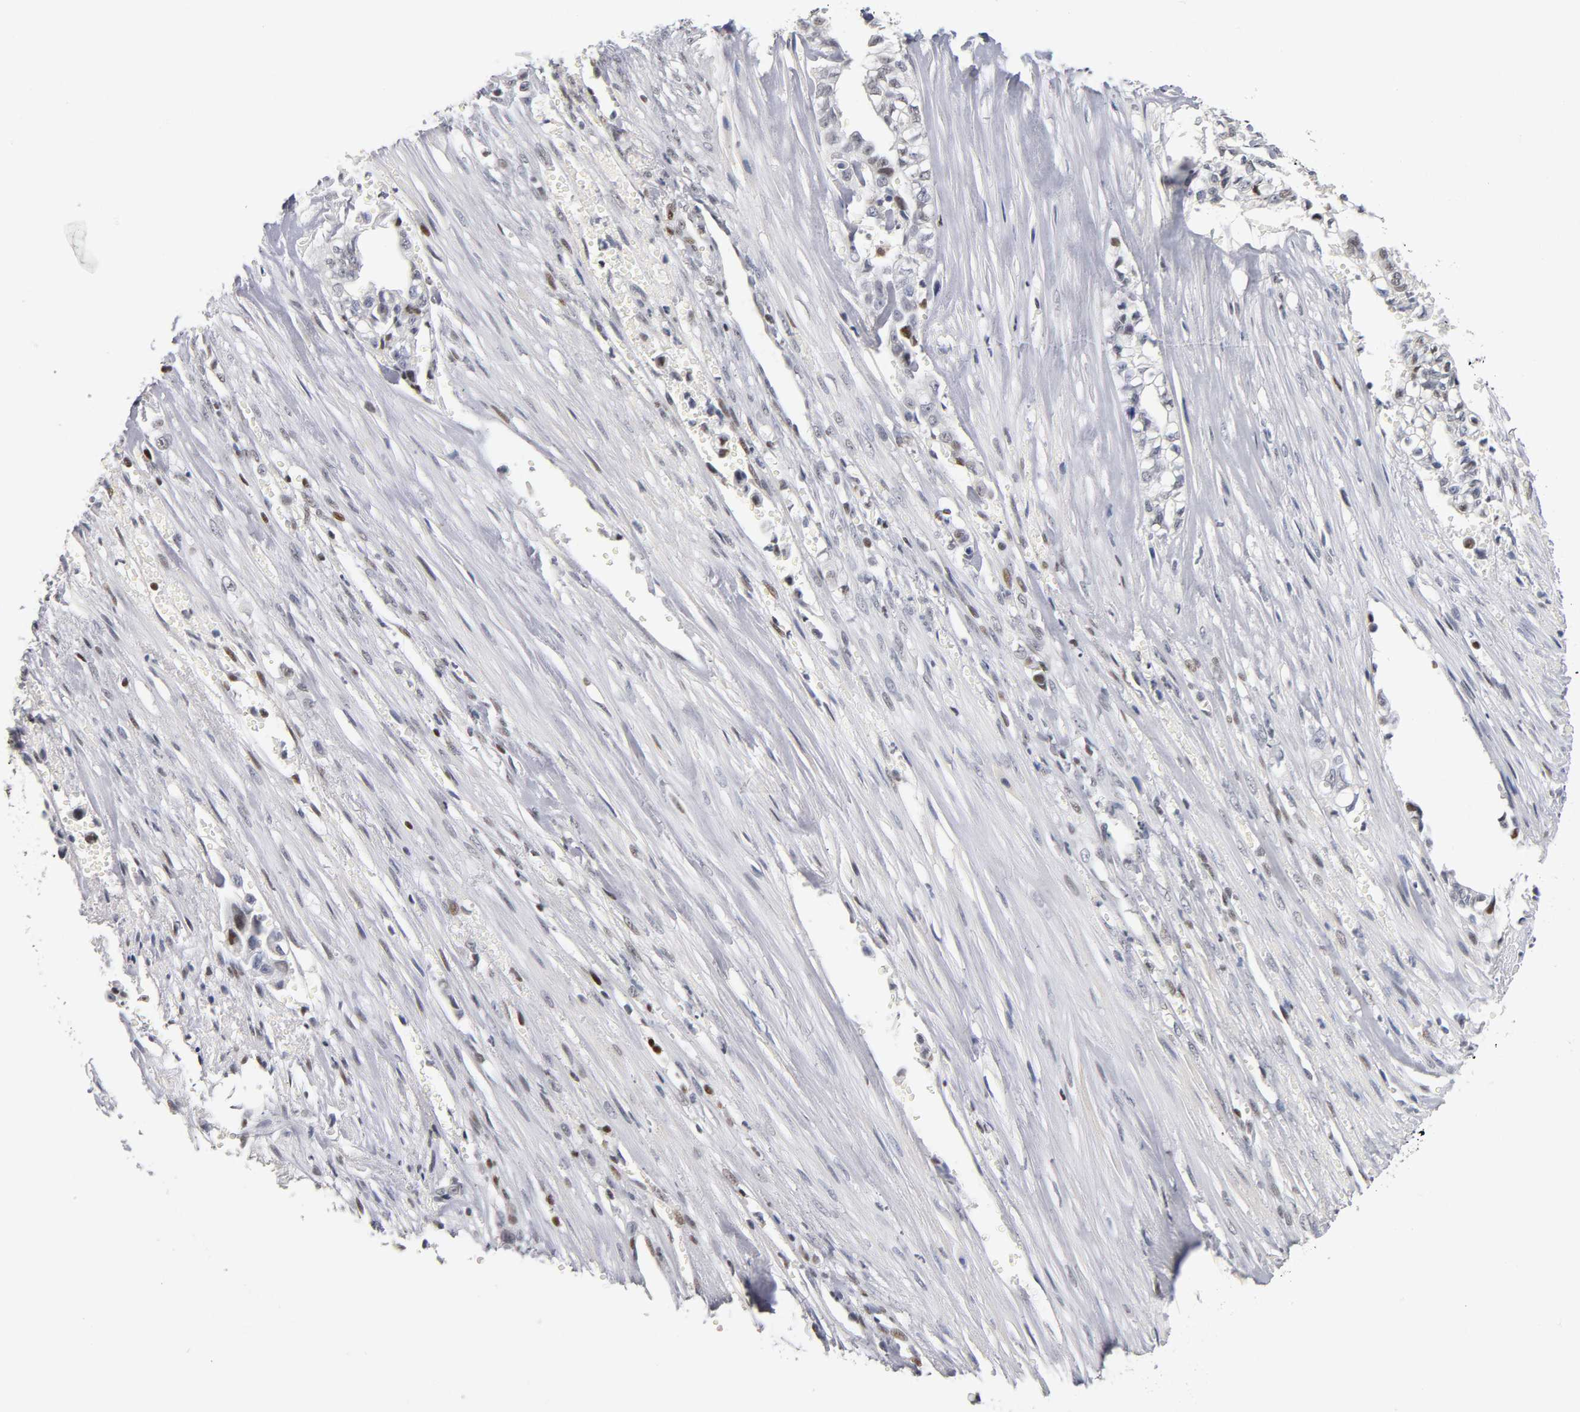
{"staining": {"intensity": "weak", "quantity": "<25%", "location": "nuclear"}, "tissue": "liver cancer", "cell_type": "Tumor cells", "image_type": "cancer", "snomed": [{"axis": "morphology", "description": "Cholangiocarcinoma"}, {"axis": "topography", "description": "Liver"}], "caption": "IHC of cholangiocarcinoma (liver) displays no expression in tumor cells.", "gene": "SP3", "patient": {"sex": "female", "age": 70}}